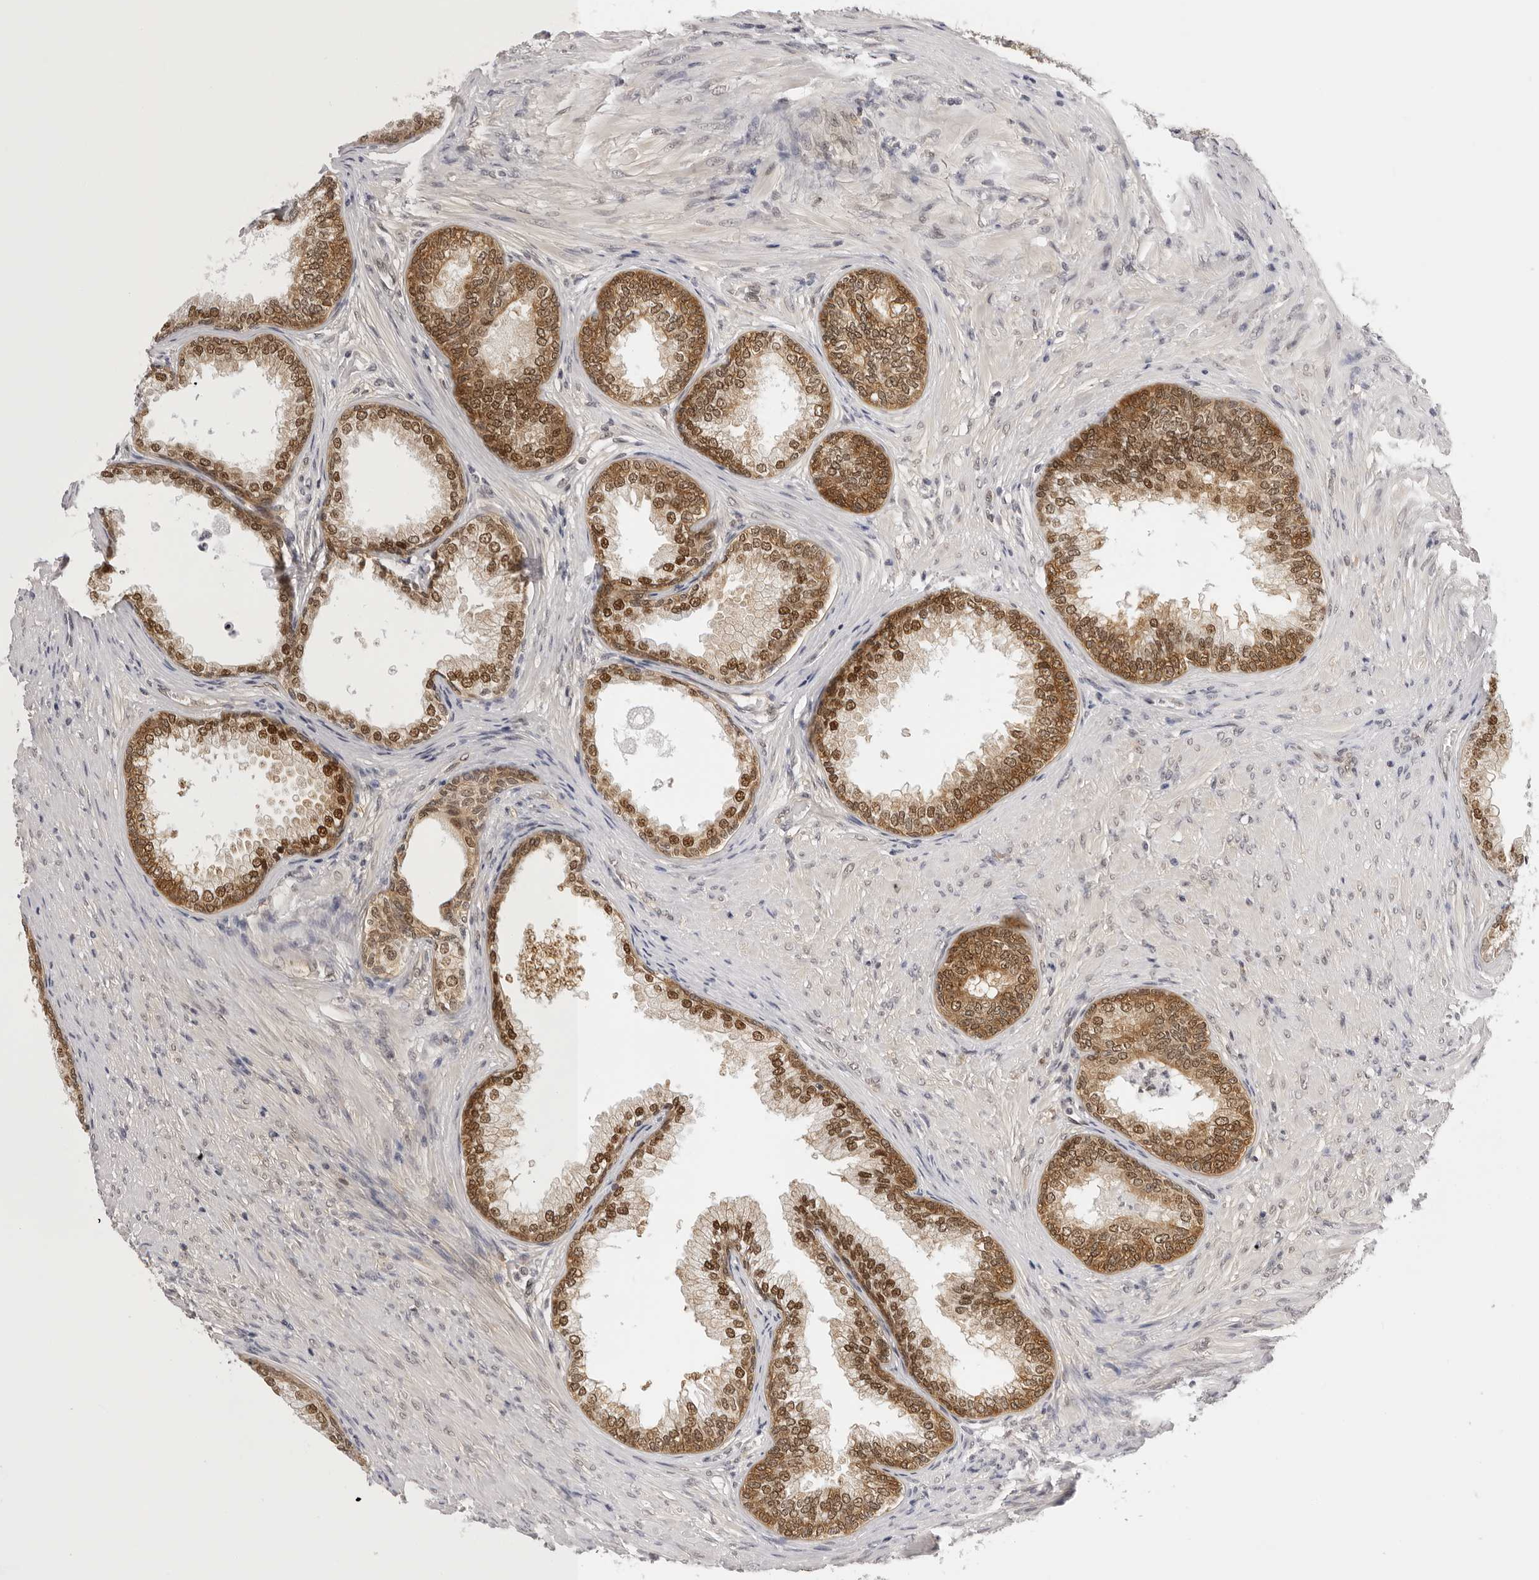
{"staining": {"intensity": "strong", "quantity": ">75%", "location": "cytoplasmic/membranous,nuclear"}, "tissue": "prostate", "cell_type": "Glandular cells", "image_type": "normal", "snomed": [{"axis": "morphology", "description": "Normal tissue, NOS"}, {"axis": "topography", "description": "Prostate"}], "caption": "High-power microscopy captured an immunohistochemistry (IHC) photomicrograph of benign prostate, revealing strong cytoplasmic/membranous,nuclear positivity in about >75% of glandular cells. The staining was performed using DAB (3,3'-diaminobenzidine), with brown indicating positive protein expression. Nuclei are stained blue with hematoxylin.", "gene": "WDR77", "patient": {"sex": "male", "age": 76}}